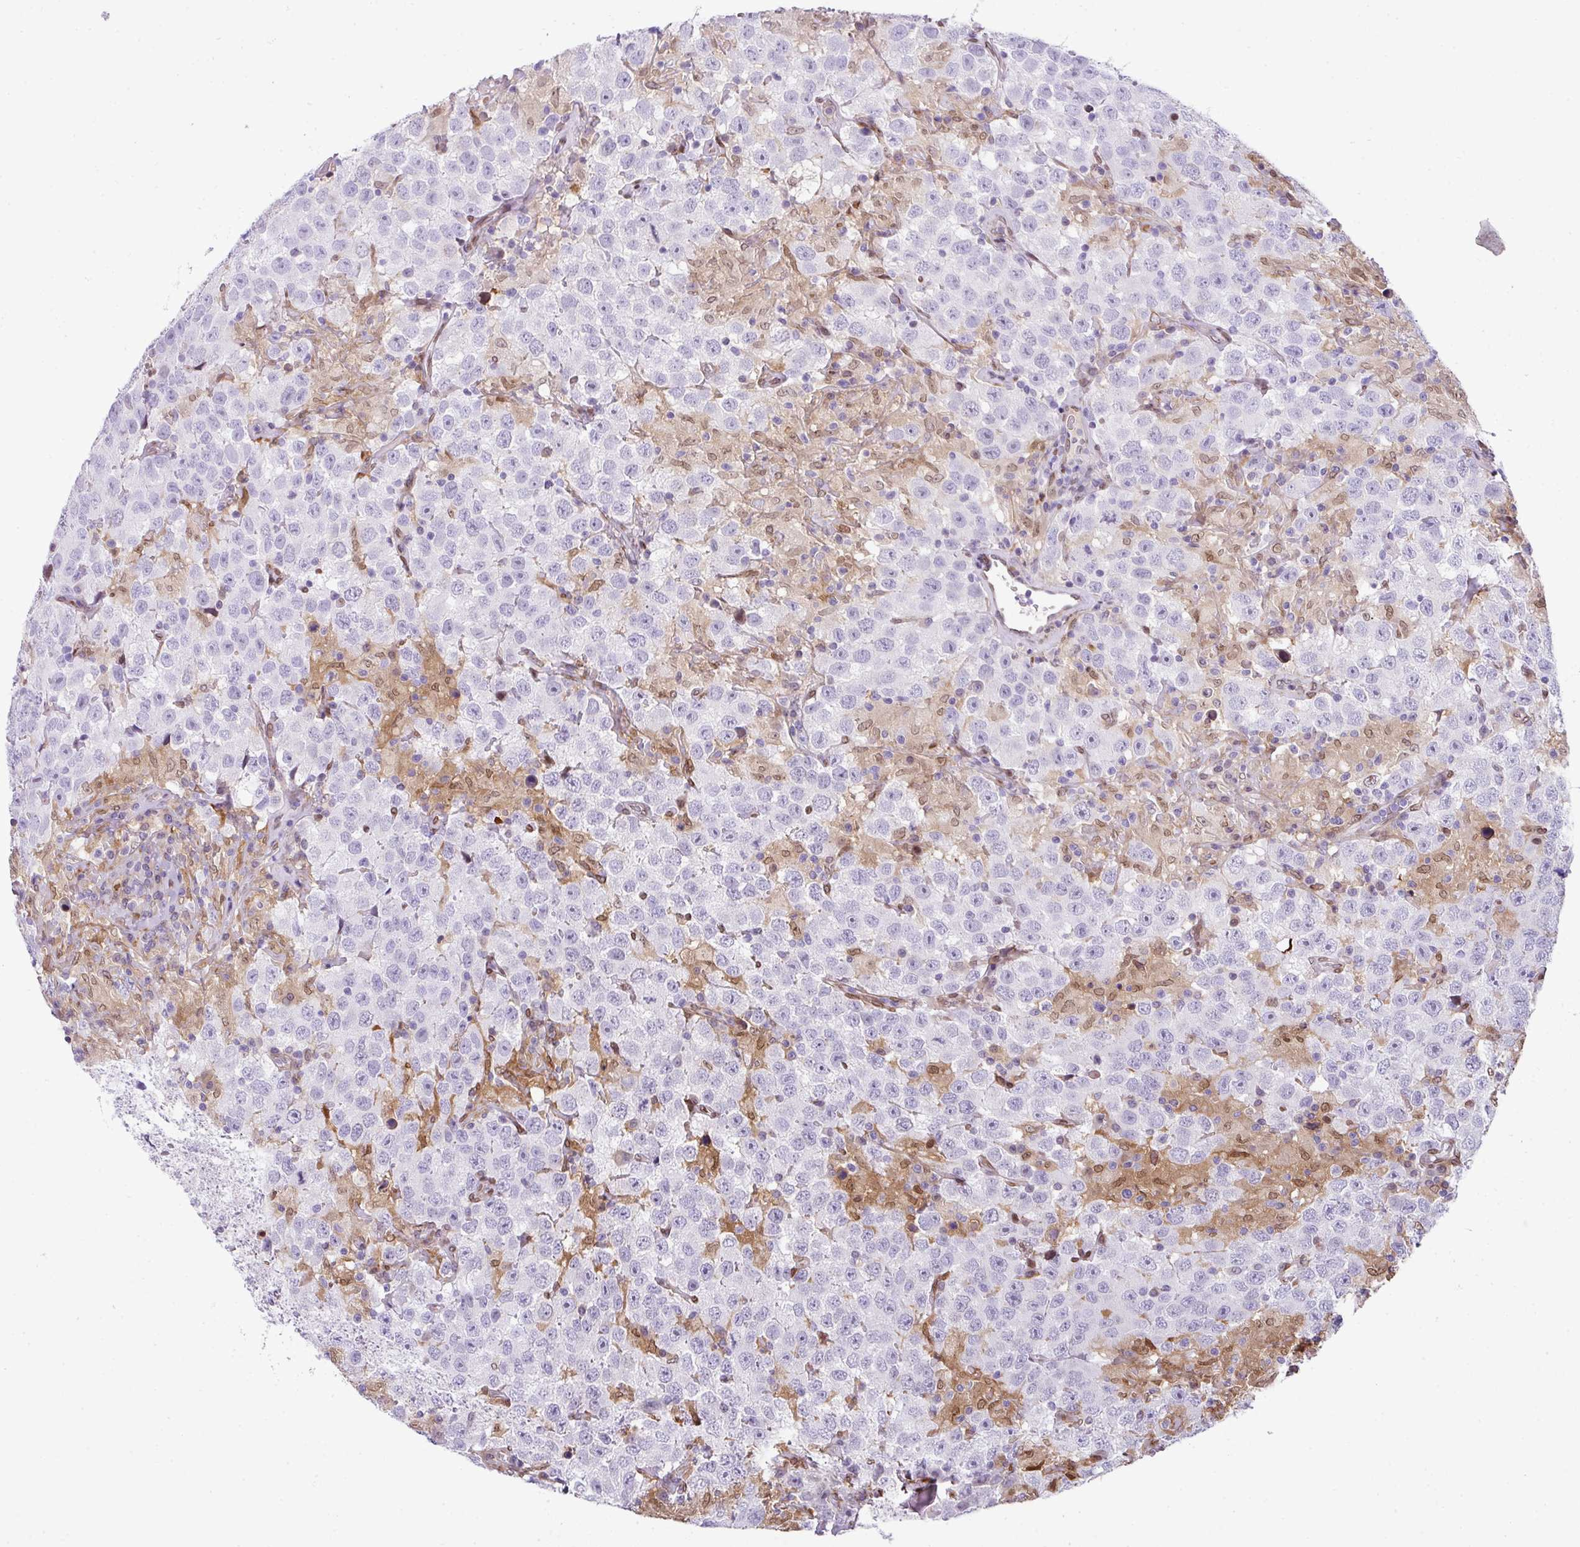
{"staining": {"intensity": "negative", "quantity": "none", "location": "none"}, "tissue": "testis cancer", "cell_type": "Tumor cells", "image_type": "cancer", "snomed": [{"axis": "morphology", "description": "Seminoma, NOS"}, {"axis": "topography", "description": "Testis"}], "caption": "Immunohistochemistry (IHC) micrograph of testis cancer (seminoma) stained for a protein (brown), which shows no positivity in tumor cells.", "gene": "PLK1", "patient": {"sex": "male", "age": 41}}